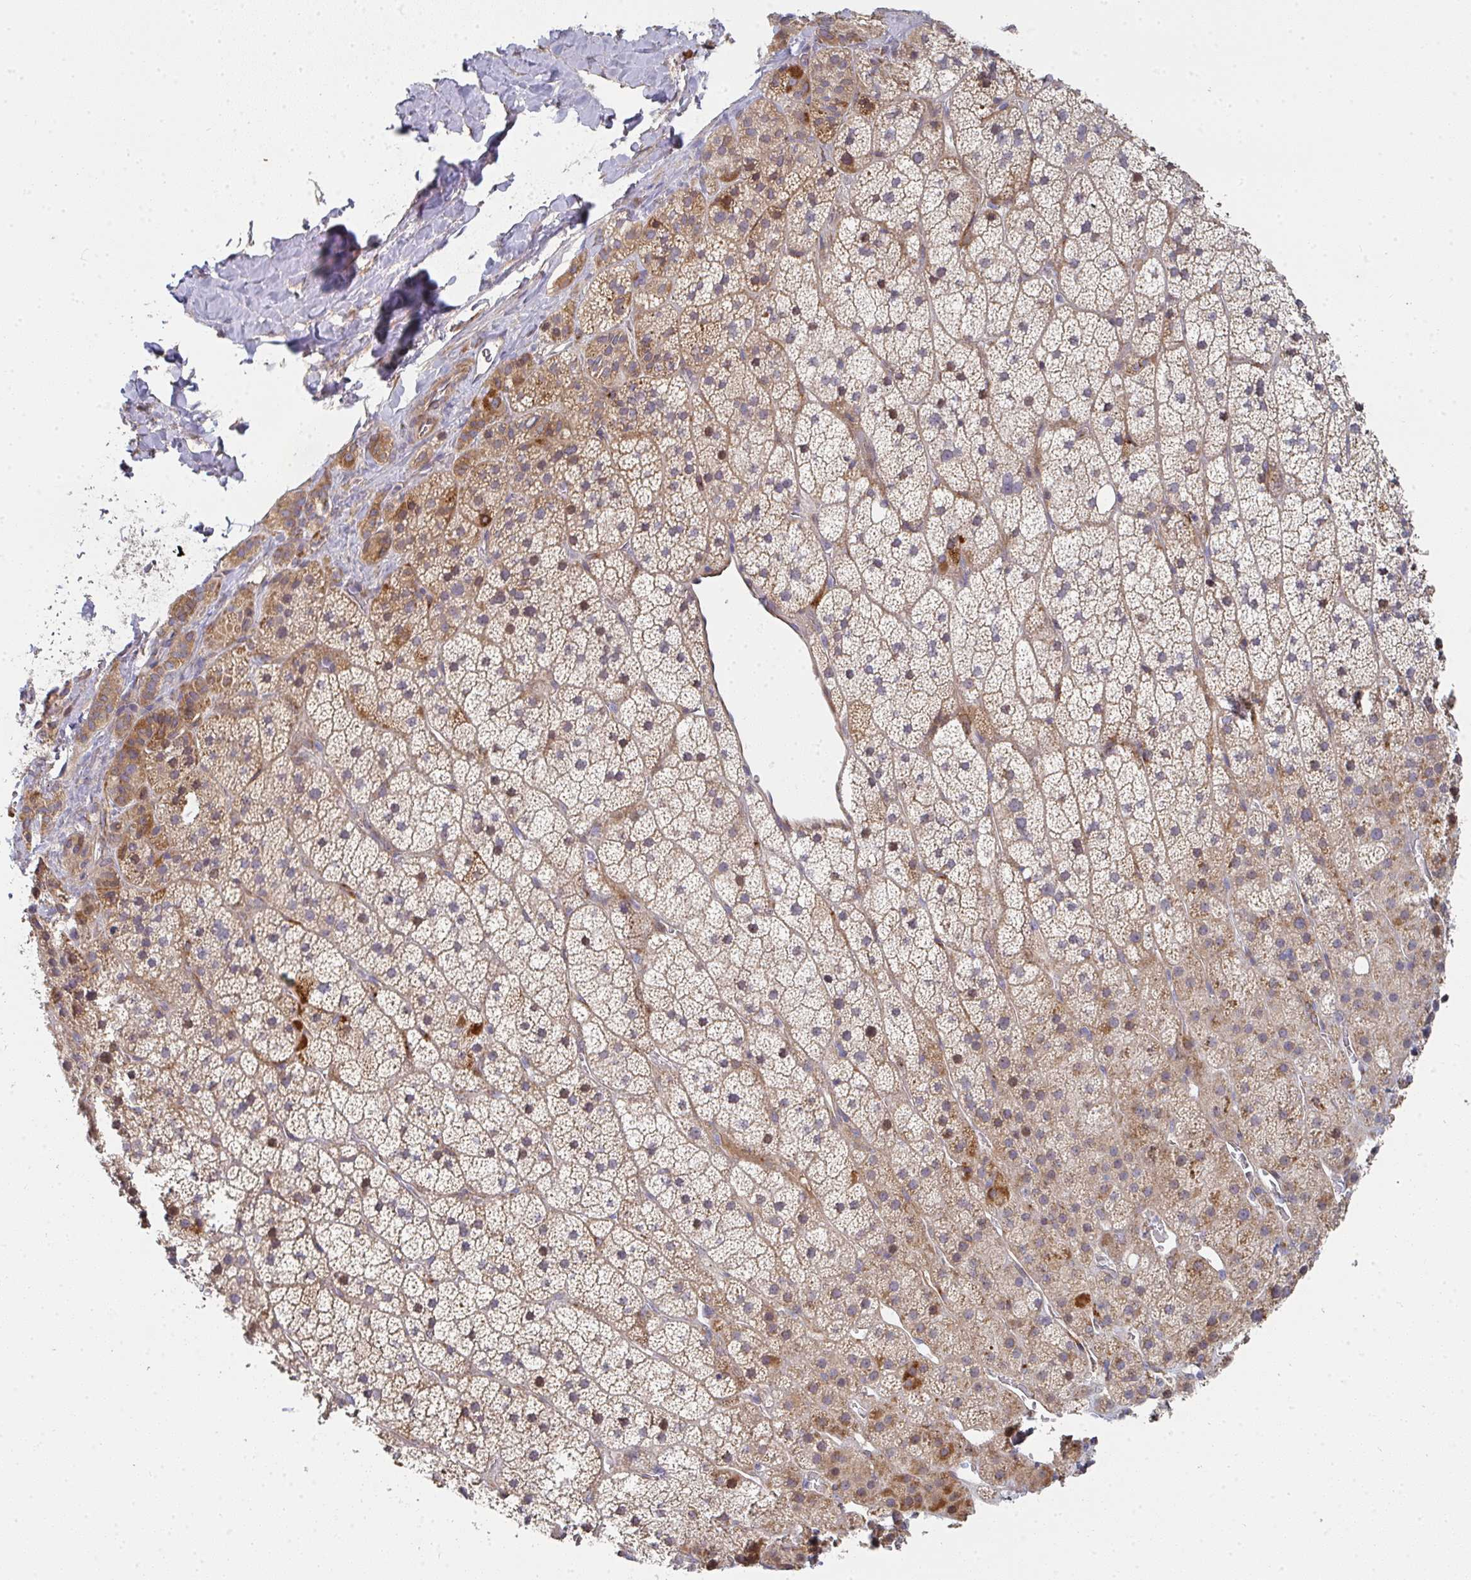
{"staining": {"intensity": "moderate", "quantity": ">75%", "location": "cytoplasmic/membranous,nuclear"}, "tissue": "adrenal gland", "cell_type": "Glandular cells", "image_type": "normal", "snomed": [{"axis": "morphology", "description": "Normal tissue, NOS"}, {"axis": "topography", "description": "Adrenal gland"}], "caption": "The histopathology image demonstrates immunohistochemical staining of benign adrenal gland. There is moderate cytoplasmic/membranous,nuclear staining is appreciated in approximately >75% of glandular cells. (DAB = brown stain, brightfield microscopy at high magnification).", "gene": "RHEBL1", "patient": {"sex": "male", "age": 57}}